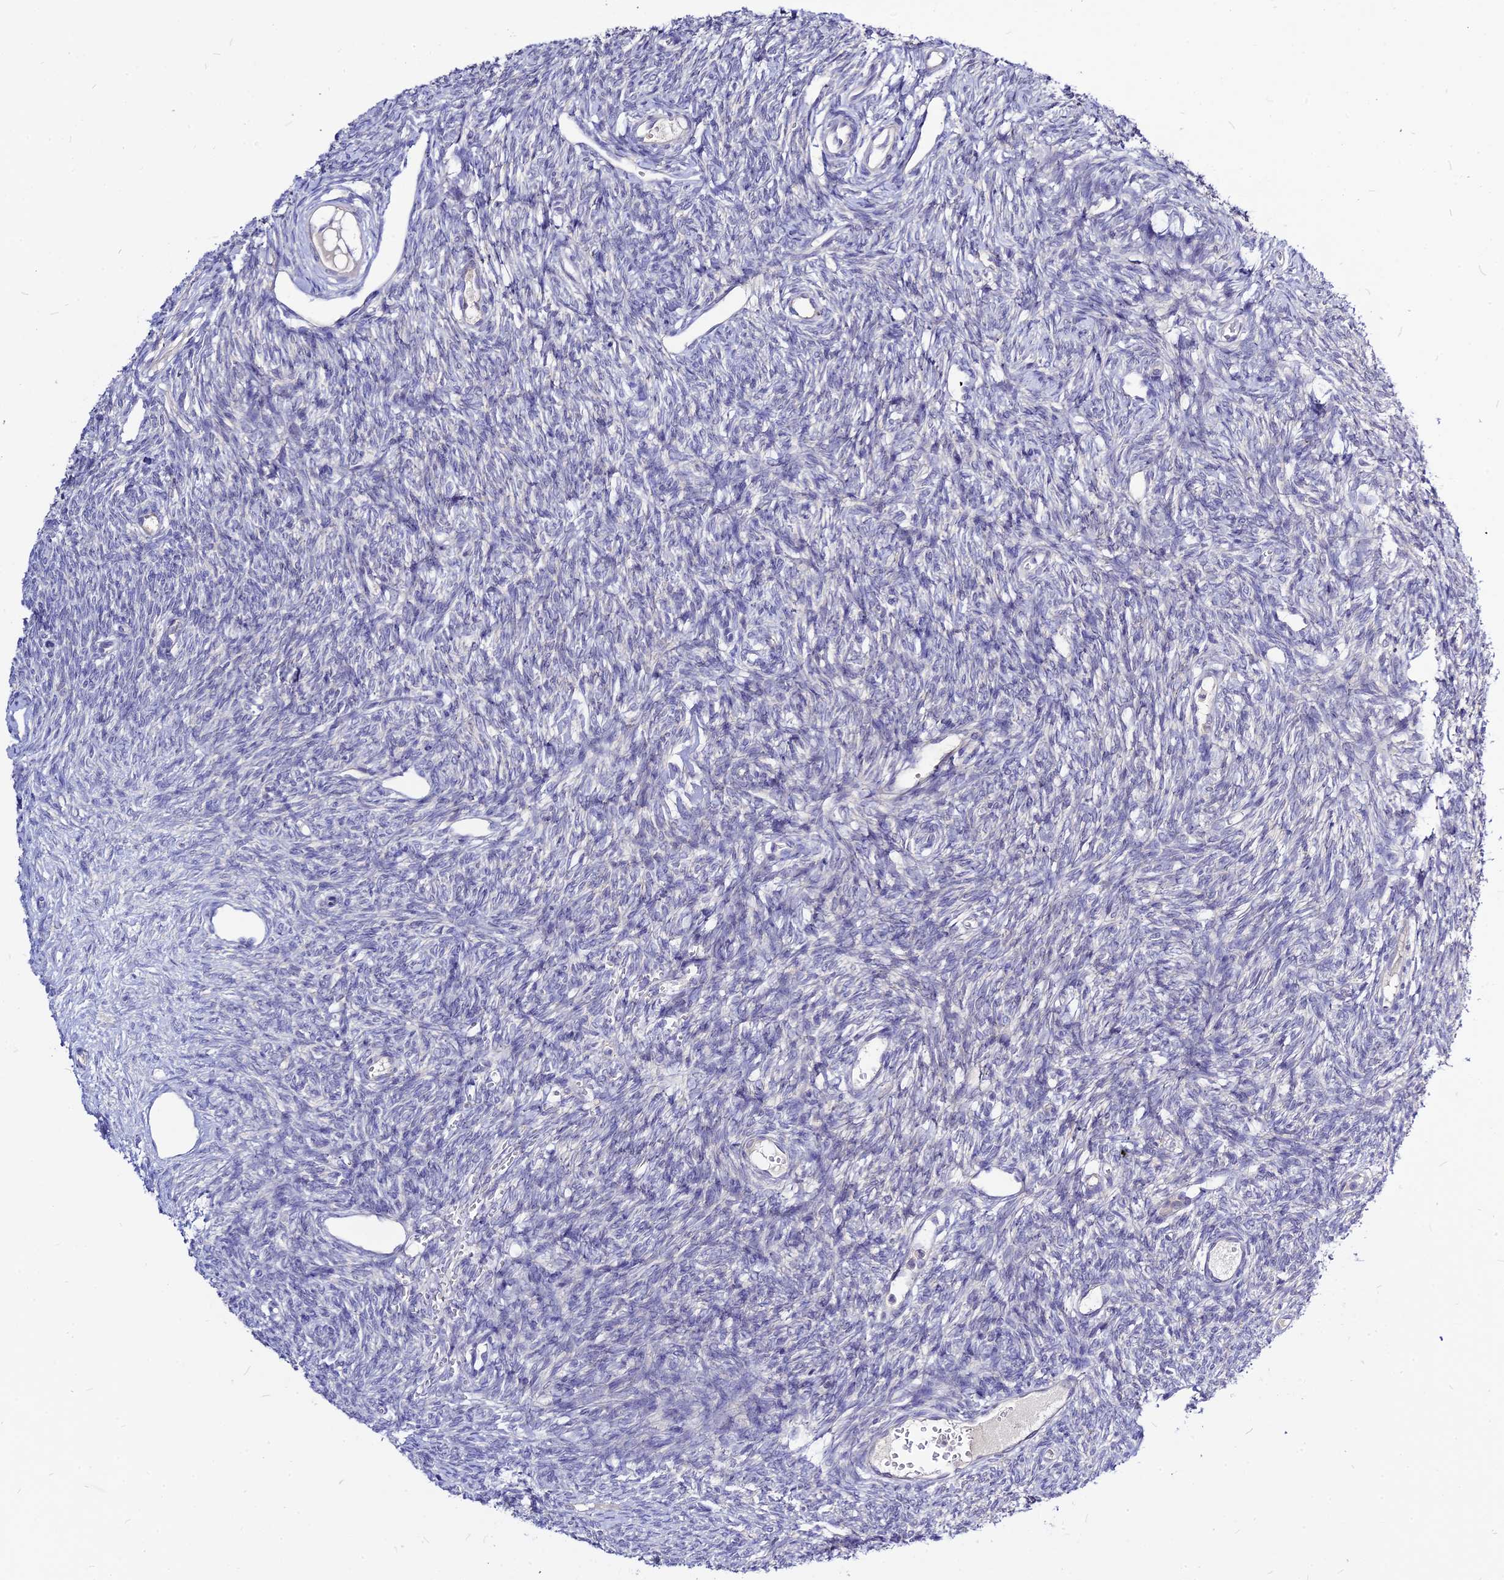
{"staining": {"intensity": "negative", "quantity": "none", "location": "none"}, "tissue": "ovary", "cell_type": "Follicle cells", "image_type": "normal", "snomed": [{"axis": "morphology", "description": "Normal tissue, NOS"}, {"axis": "morphology", "description": "Cyst, NOS"}, {"axis": "topography", "description": "Ovary"}], "caption": "Ovary was stained to show a protein in brown. There is no significant positivity in follicle cells. (DAB (3,3'-diaminobenzidine) immunohistochemistry (IHC), high magnification).", "gene": "CZIB", "patient": {"sex": "female", "age": 33}}